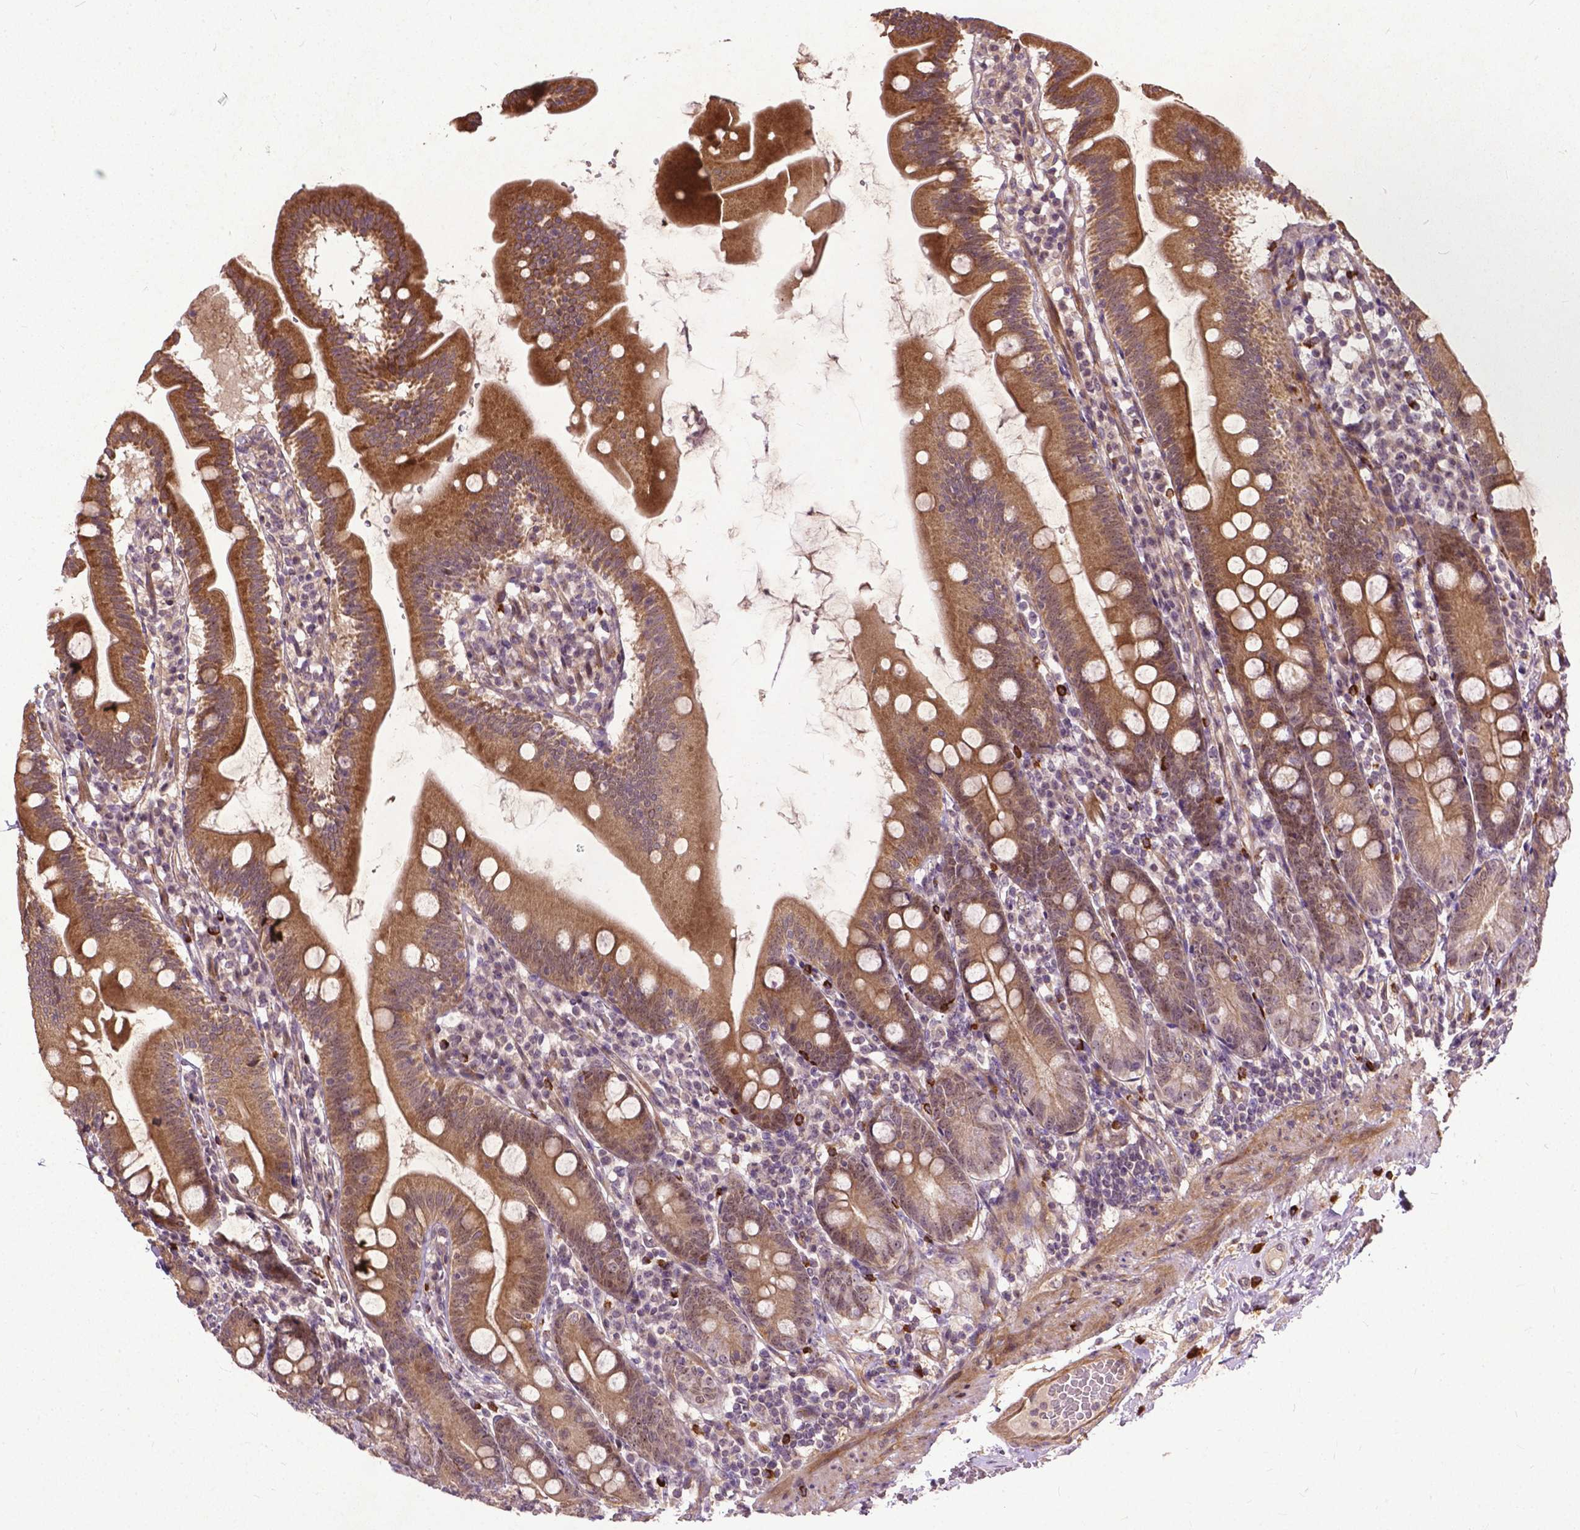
{"staining": {"intensity": "moderate", "quantity": ">75%", "location": "cytoplasmic/membranous"}, "tissue": "duodenum", "cell_type": "Glandular cells", "image_type": "normal", "snomed": [{"axis": "morphology", "description": "Normal tissue, NOS"}, {"axis": "topography", "description": "Duodenum"}], "caption": "Immunohistochemistry (IHC) (DAB (3,3'-diaminobenzidine)) staining of unremarkable duodenum shows moderate cytoplasmic/membranous protein expression in about >75% of glandular cells. The staining was performed using DAB, with brown indicating positive protein expression. Nuclei are stained blue with hematoxylin.", "gene": "PARP3", "patient": {"sex": "female", "age": 67}}